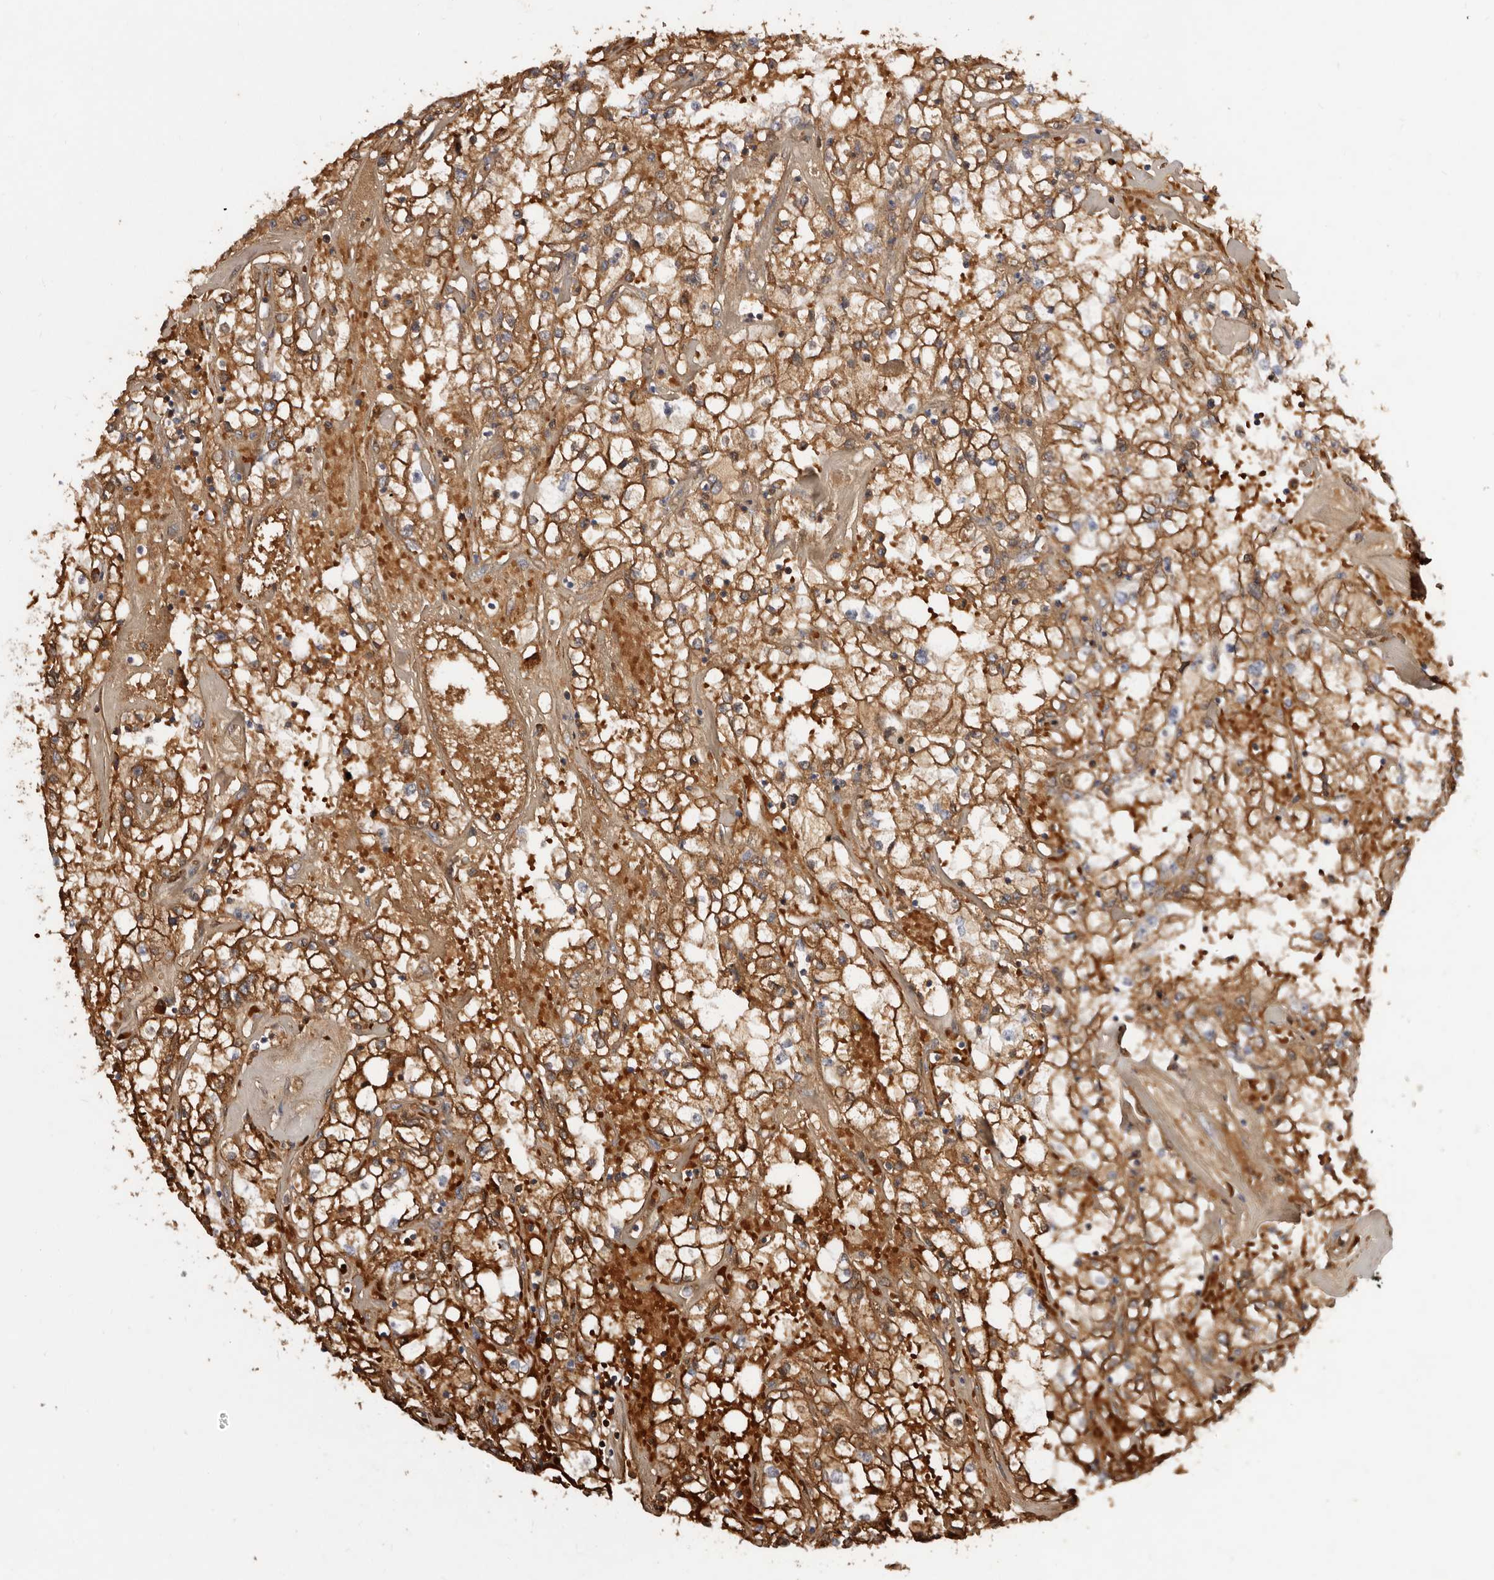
{"staining": {"intensity": "moderate", "quantity": ">75%", "location": "cytoplasmic/membranous"}, "tissue": "renal cancer", "cell_type": "Tumor cells", "image_type": "cancer", "snomed": [{"axis": "morphology", "description": "Adenocarcinoma, NOS"}, {"axis": "topography", "description": "Kidney"}], "caption": "Tumor cells display medium levels of moderate cytoplasmic/membranous positivity in about >75% of cells in human renal cancer.", "gene": "GRAMD2A", "patient": {"sex": "male", "age": 56}}